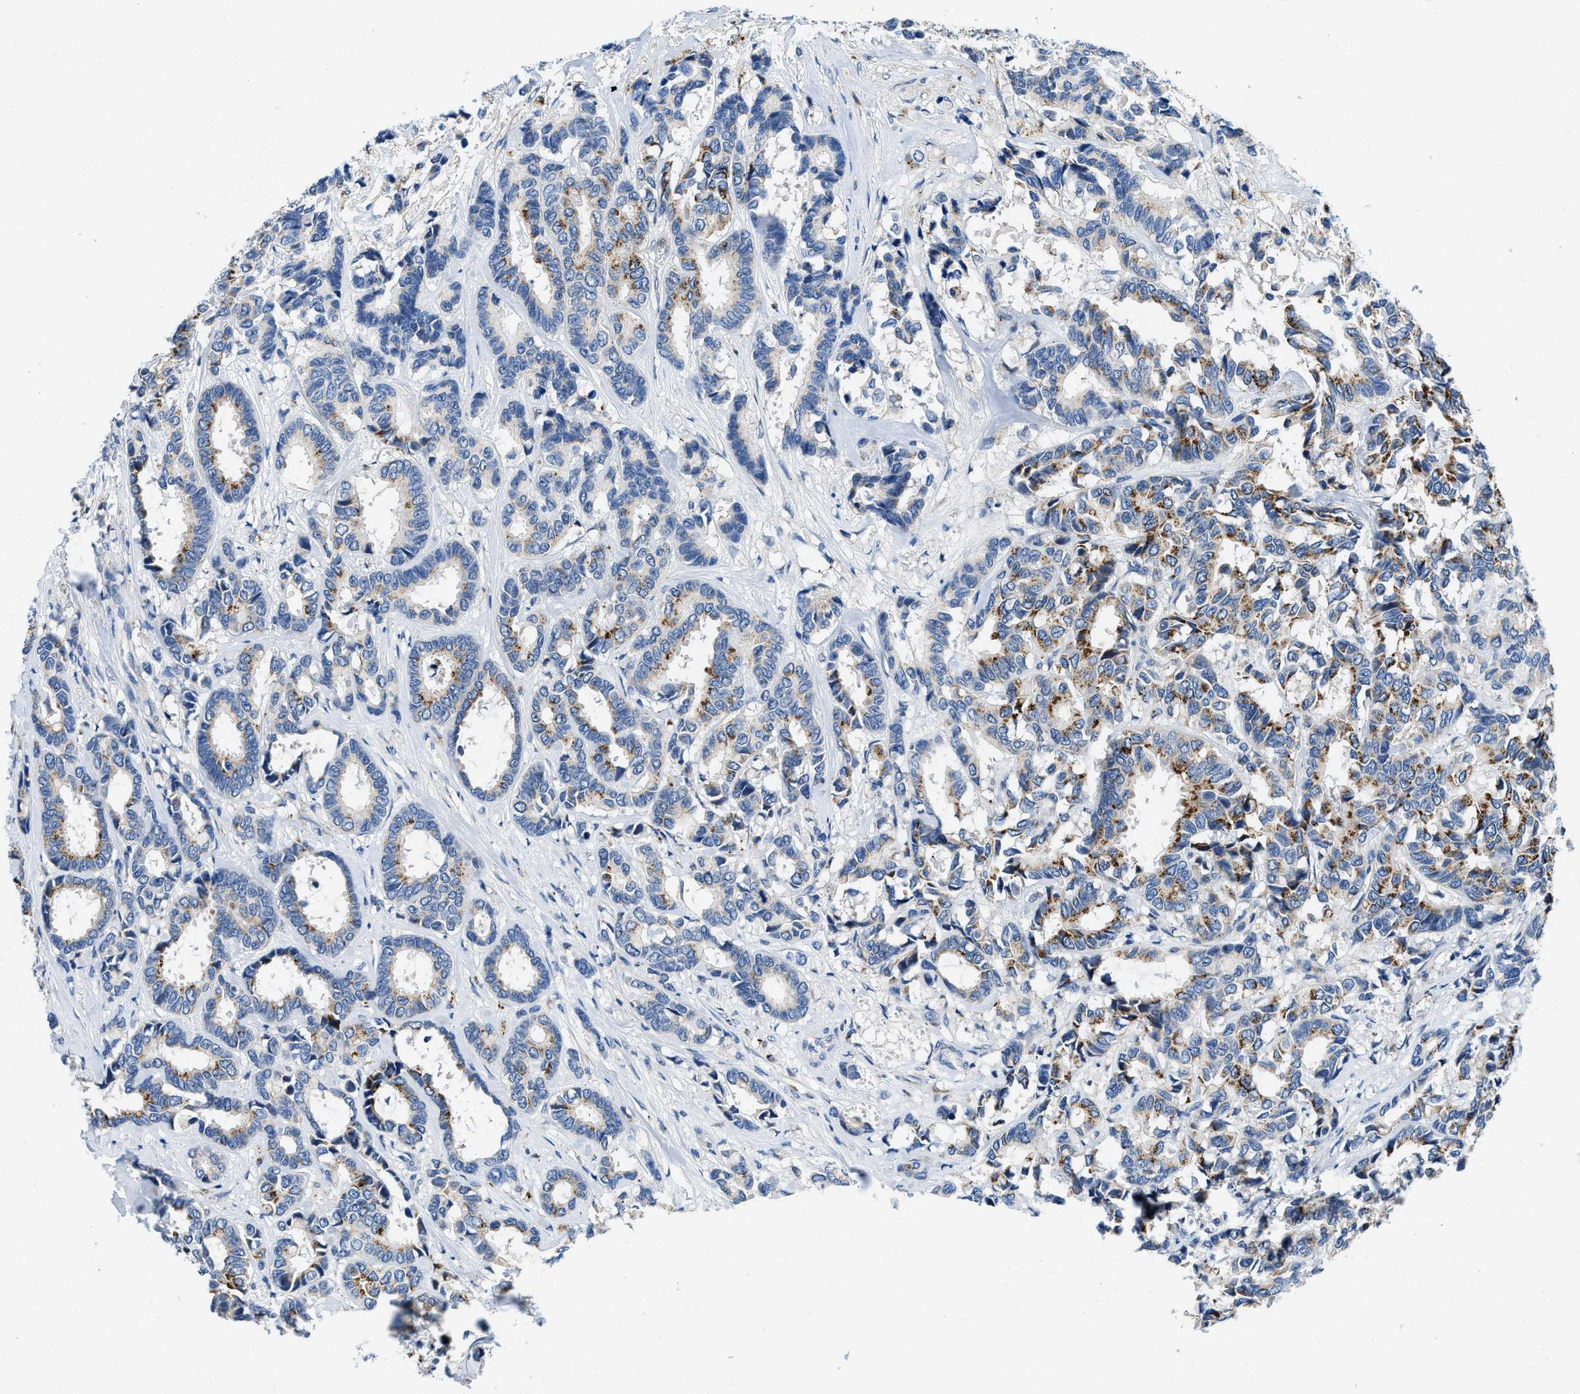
{"staining": {"intensity": "moderate", "quantity": "25%-75%", "location": "cytoplasmic/membranous"}, "tissue": "breast cancer", "cell_type": "Tumor cells", "image_type": "cancer", "snomed": [{"axis": "morphology", "description": "Duct carcinoma"}, {"axis": "topography", "description": "Breast"}], "caption": "Protein staining of breast invasive ductal carcinoma tissue reveals moderate cytoplasmic/membranous positivity in about 25%-75% of tumor cells.", "gene": "ADGRE3", "patient": {"sex": "female", "age": 87}}